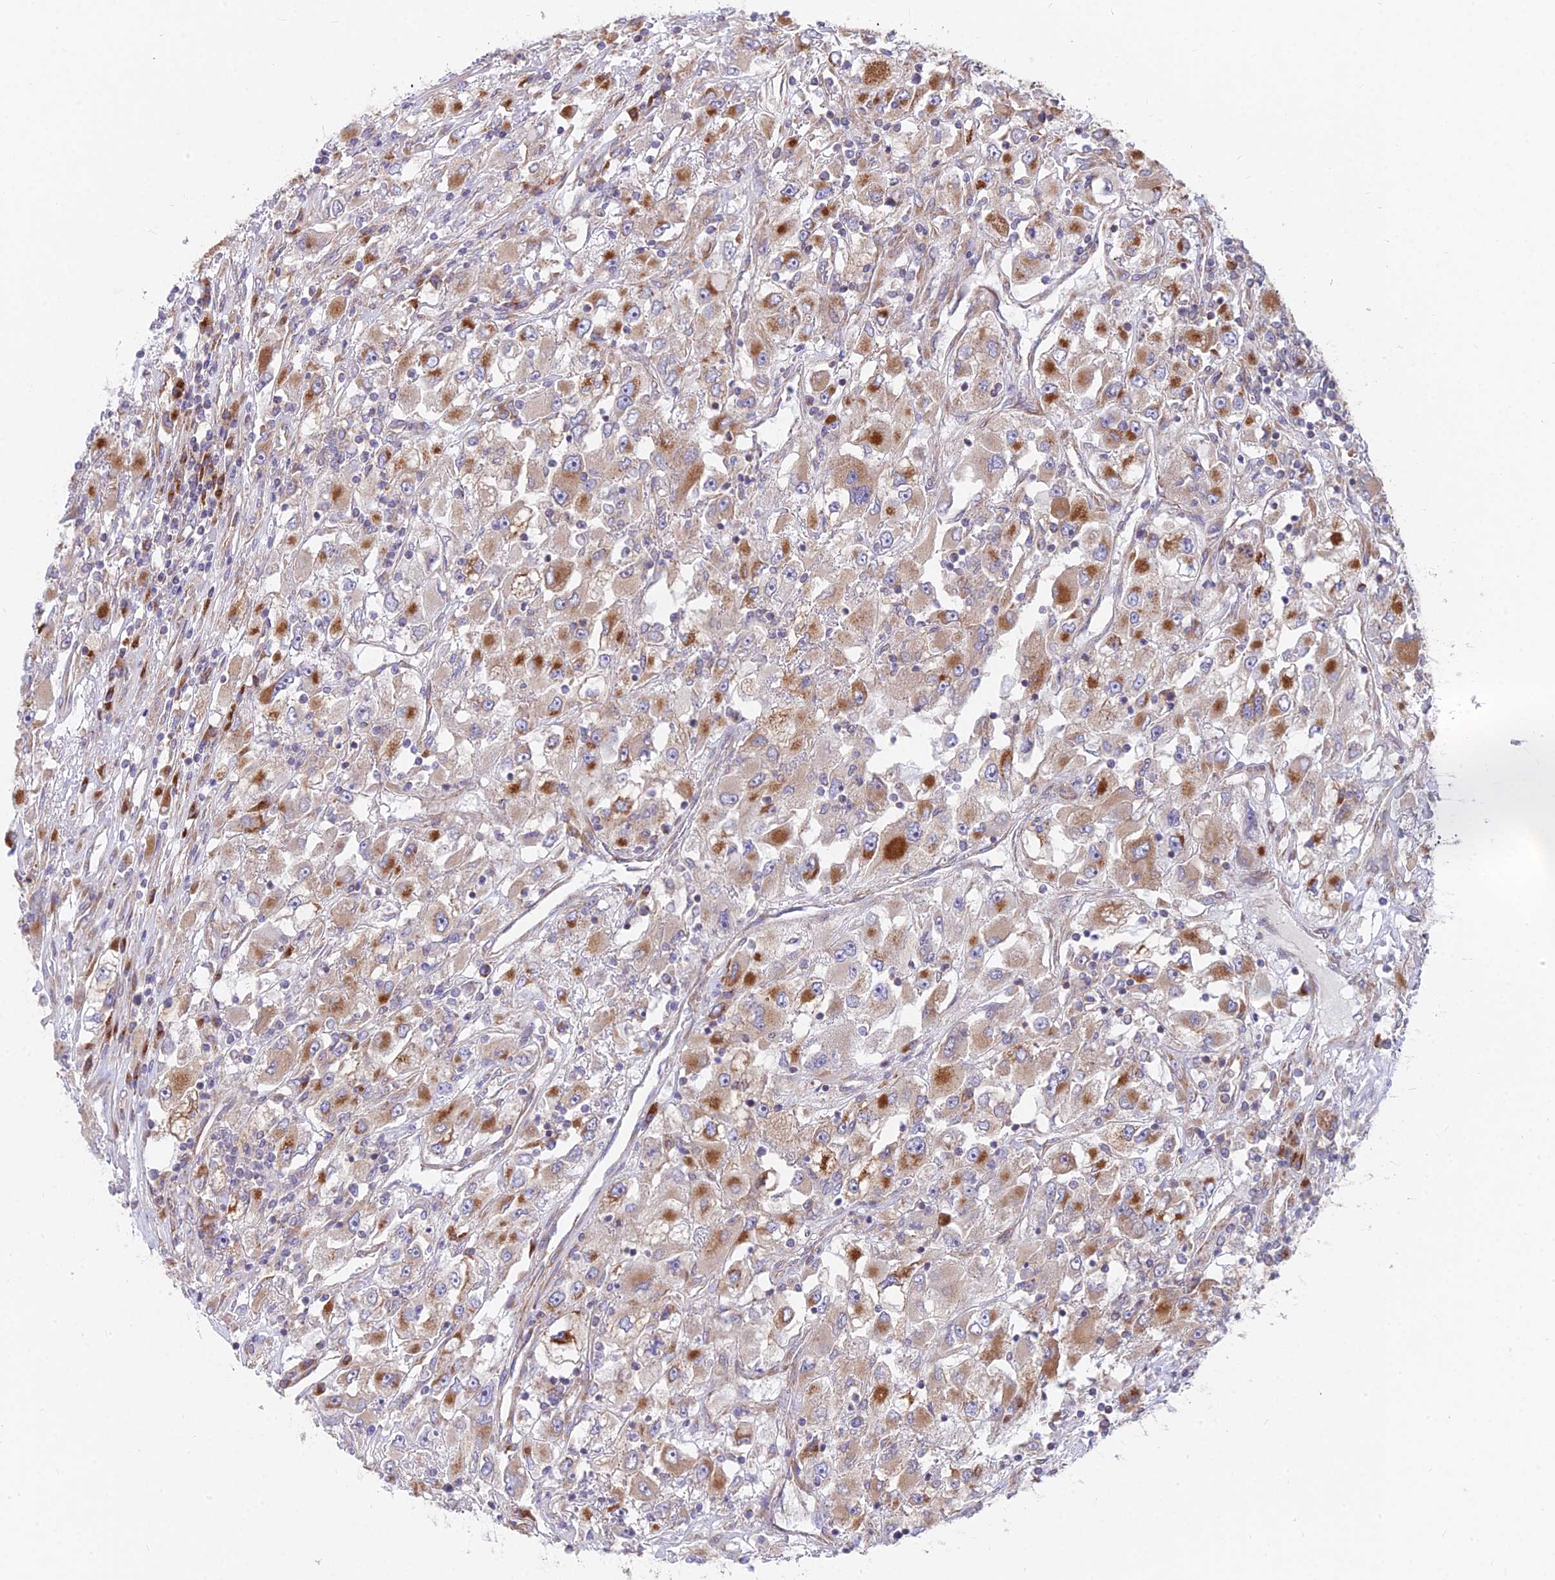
{"staining": {"intensity": "strong", "quantity": "25%-75%", "location": "cytoplasmic/membranous"}, "tissue": "renal cancer", "cell_type": "Tumor cells", "image_type": "cancer", "snomed": [{"axis": "morphology", "description": "Adenocarcinoma, NOS"}, {"axis": "topography", "description": "Kidney"}], "caption": "This is an image of immunohistochemistry staining of renal cancer, which shows strong positivity in the cytoplasmic/membranous of tumor cells.", "gene": "TBC1D20", "patient": {"sex": "female", "age": 52}}